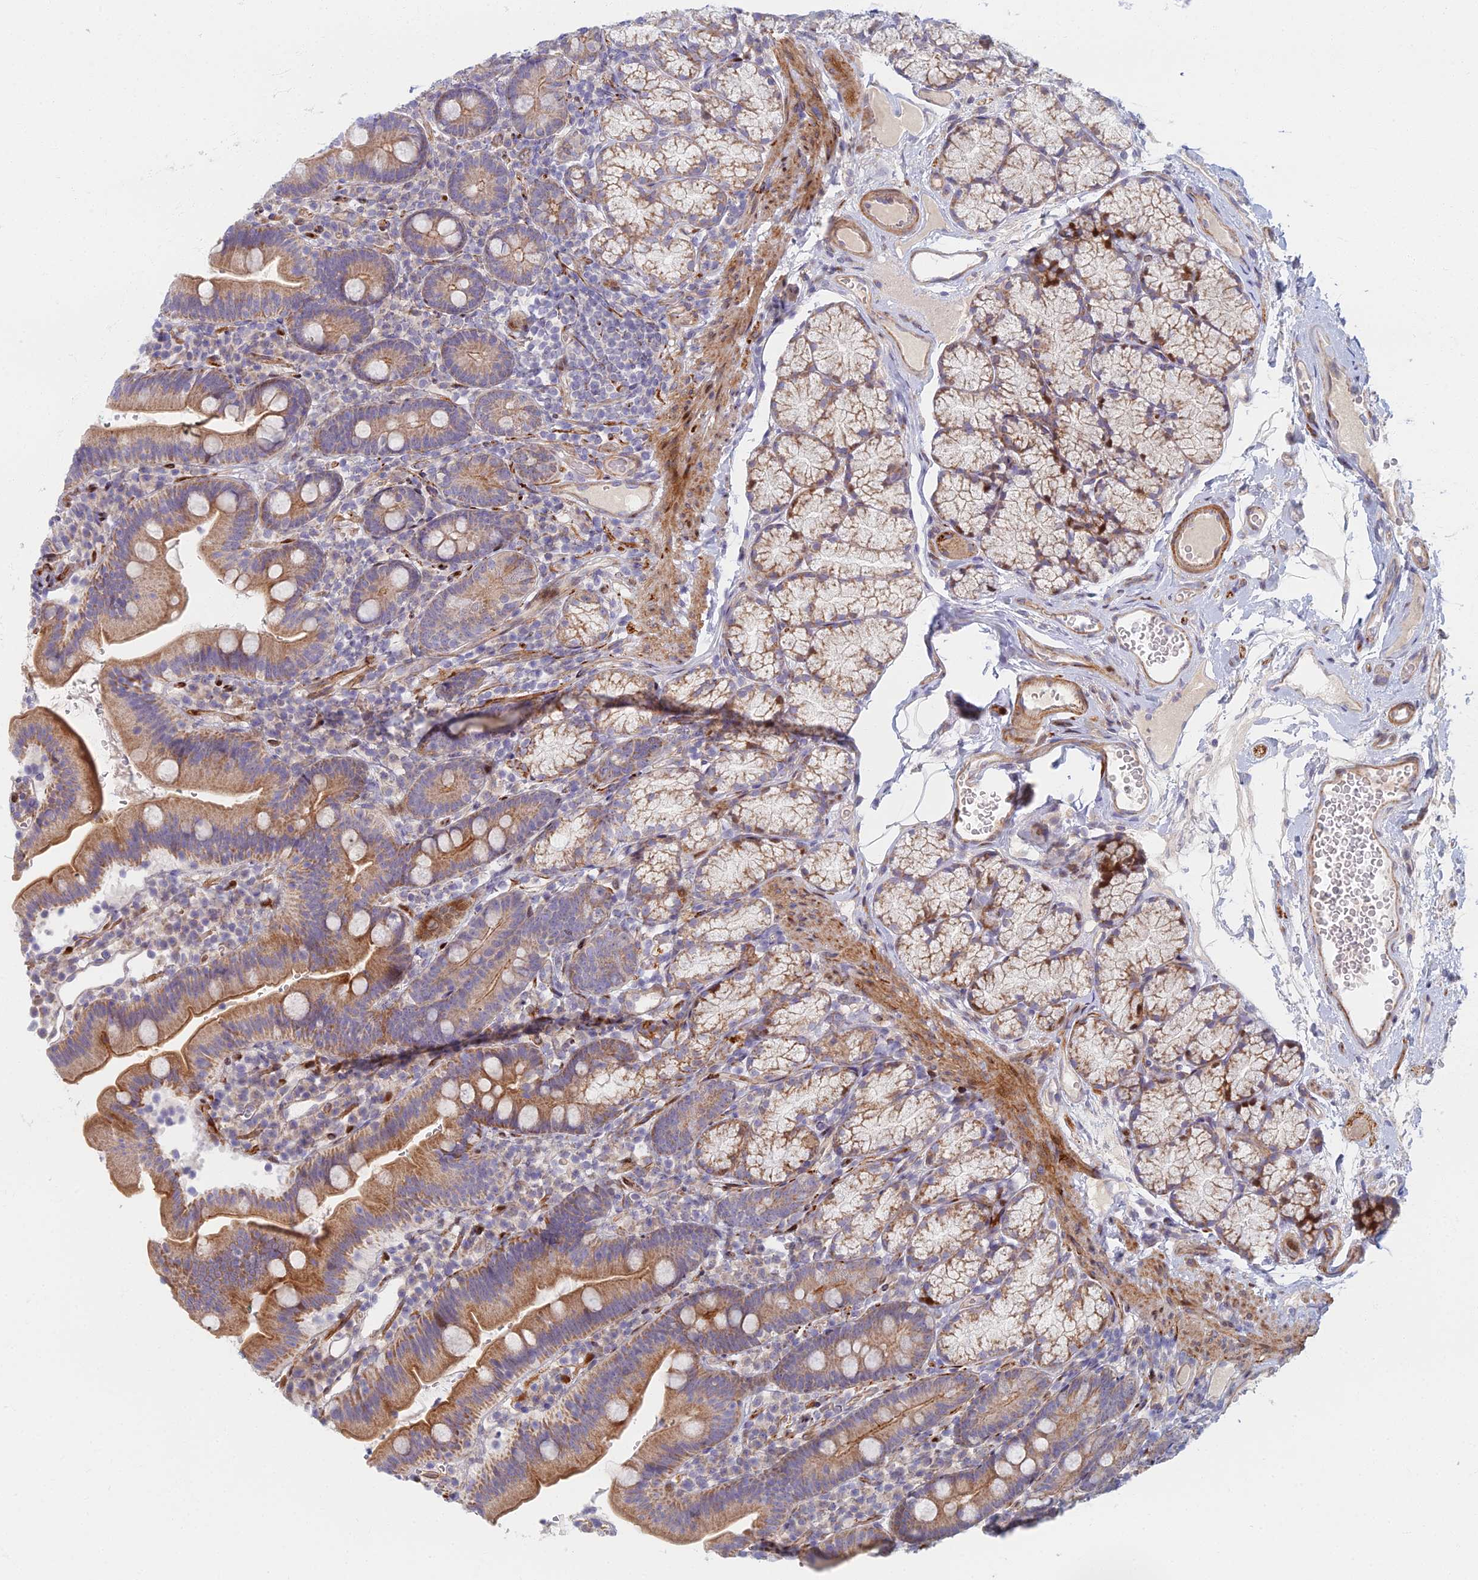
{"staining": {"intensity": "moderate", "quantity": ">75%", "location": "cytoplasmic/membranous"}, "tissue": "duodenum", "cell_type": "Glandular cells", "image_type": "normal", "snomed": [{"axis": "morphology", "description": "Normal tissue, NOS"}, {"axis": "topography", "description": "Duodenum"}], "caption": "Moderate cytoplasmic/membranous protein positivity is seen in about >75% of glandular cells in duodenum.", "gene": "C15orf40", "patient": {"sex": "female", "age": 67}}